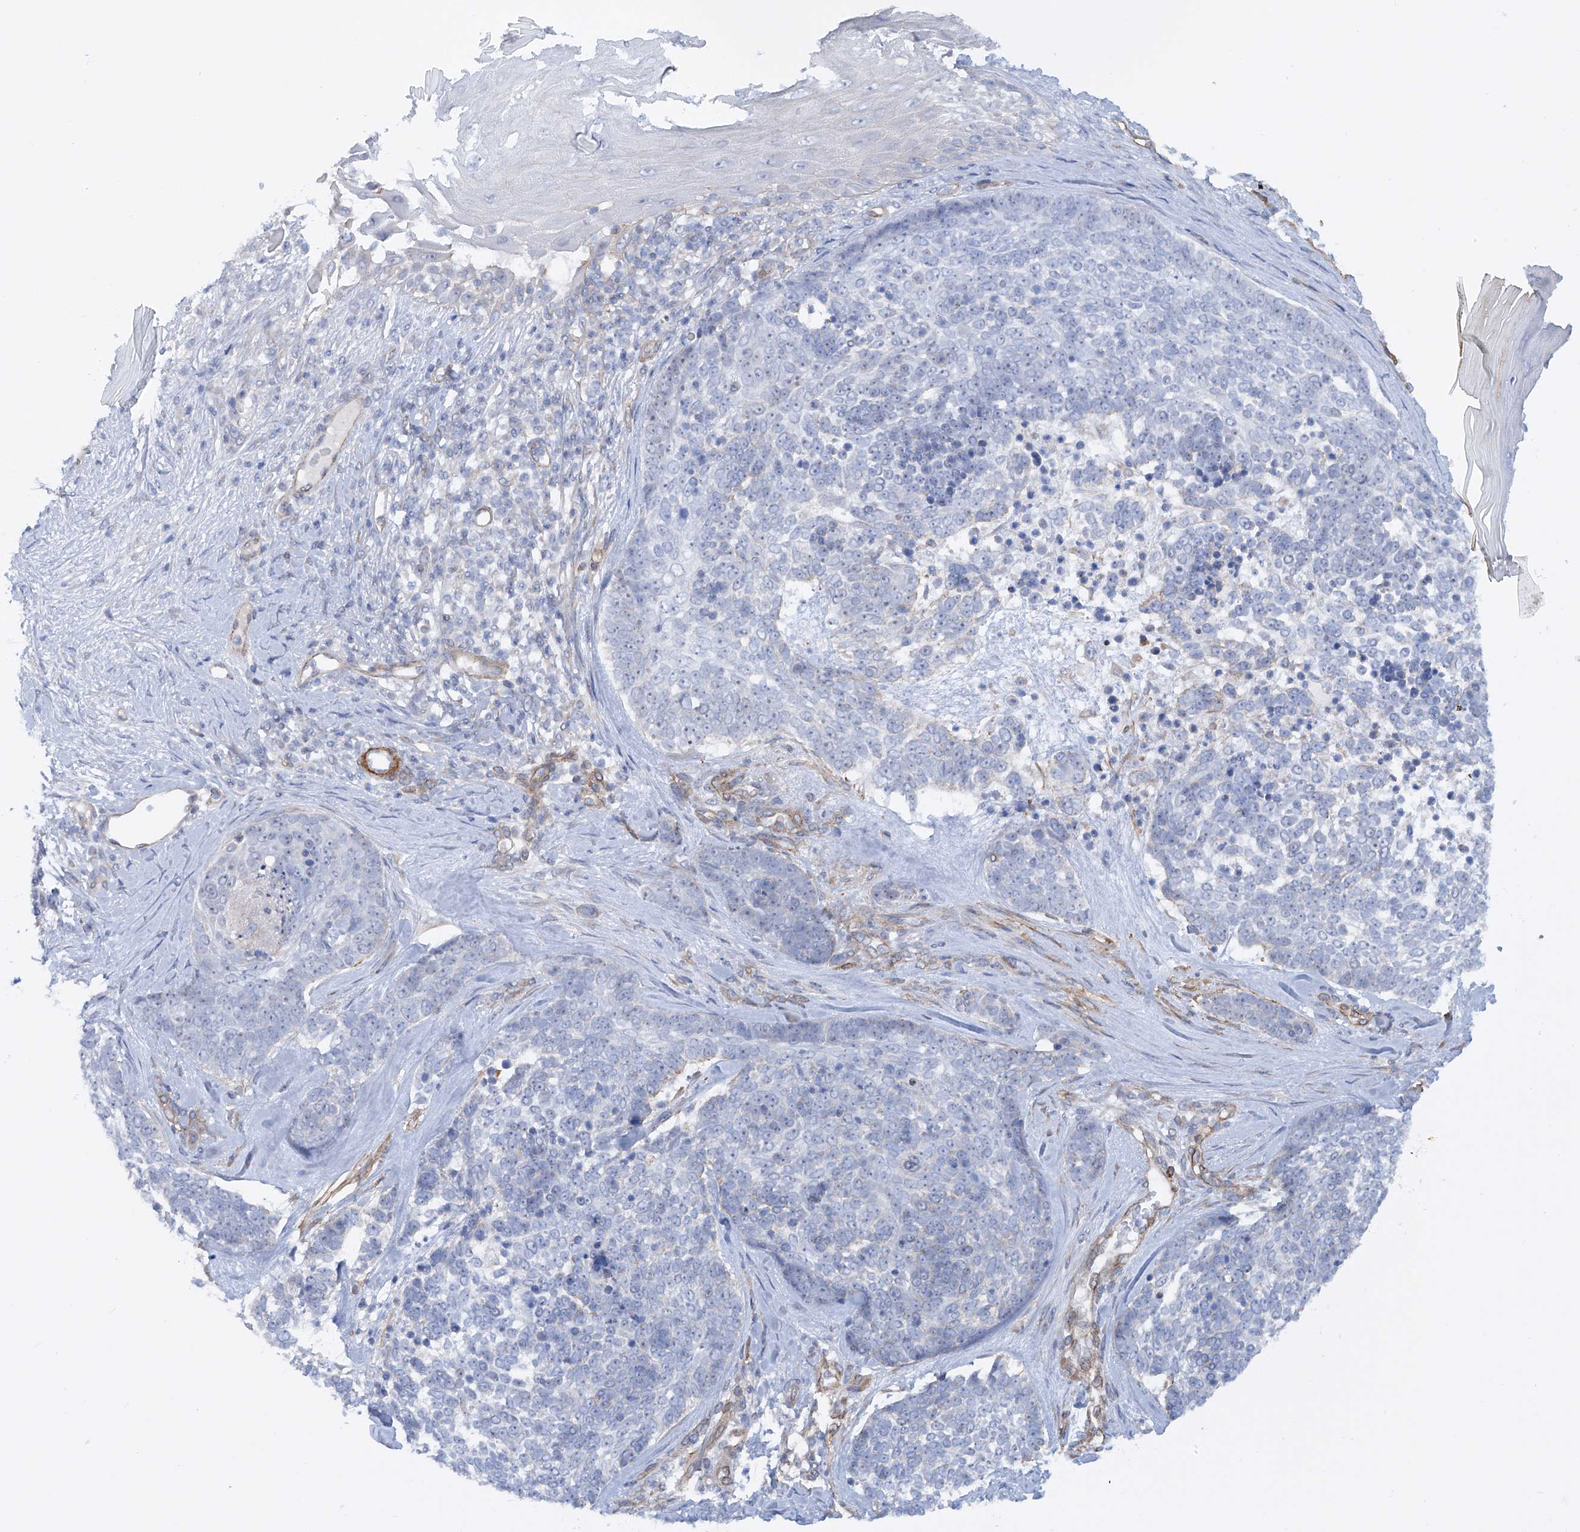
{"staining": {"intensity": "negative", "quantity": "none", "location": "none"}, "tissue": "skin cancer", "cell_type": "Tumor cells", "image_type": "cancer", "snomed": [{"axis": "morphology", "description": "Basal cell carcinoma"}, {"axis": "topography", "description": "Skin"}], "caption": "IHC of basal cell carcinoma (skin) shows no positivity in tumor cells.", "gene": "ZNF490", "patient": {"sex": "female", "age": 81}}